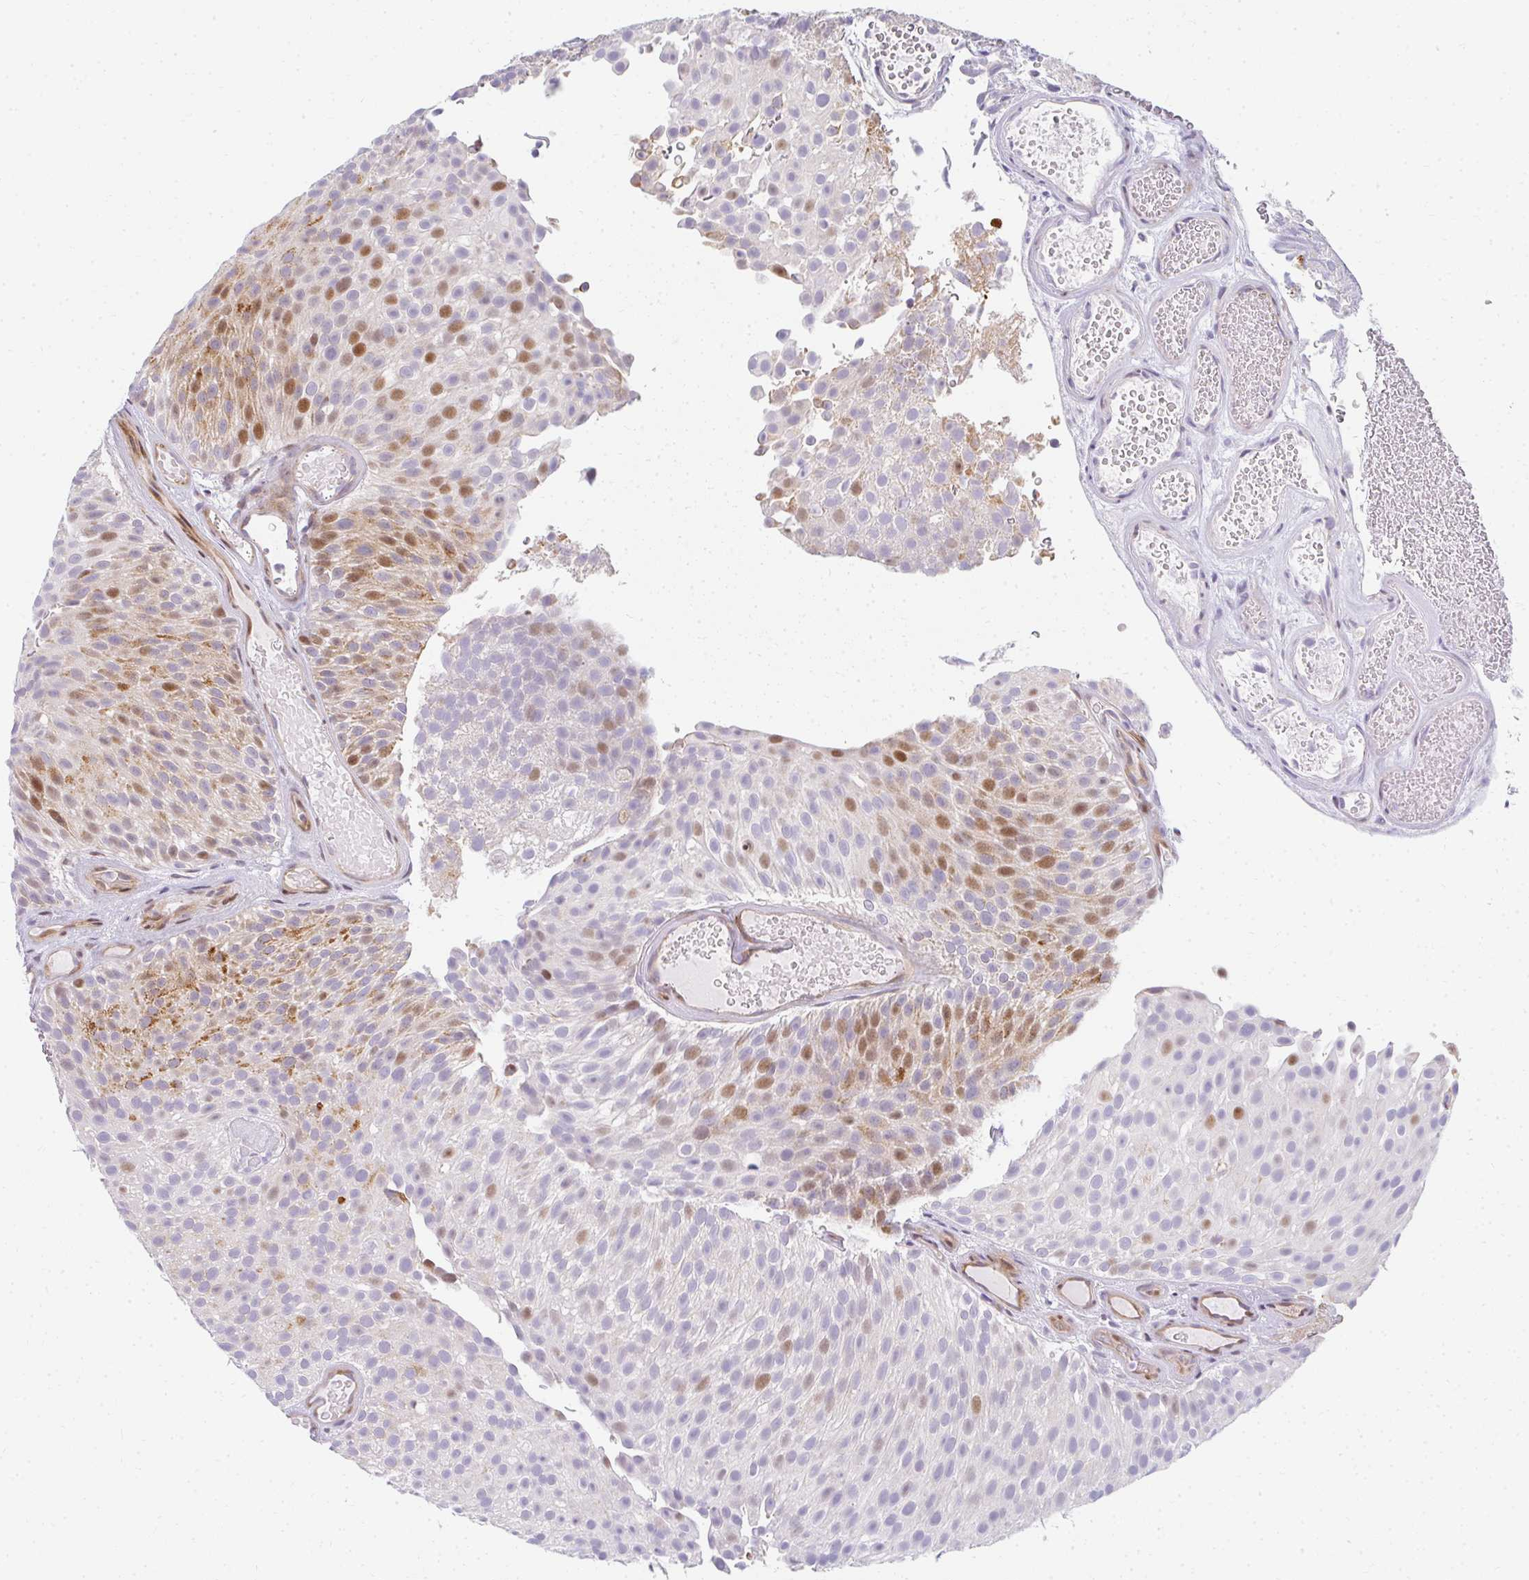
{"staining": {"intensity": "strong", "quantity": "25%-75%", "location": "cytoplasmic/membranous,nuclear"}, "tissue": "urothelial cancer", "cell_type": "Tumor cells", "image_type": "cancer", "snomed": [{"axis": "morphology", "description": "Urothelial carcinoma, Low grade"}, {"axis": "topography", "description": "Urinary bladder"}], "caption": "Strong cytoplasmic/membranous and nuclear expression is identified in about 25%-75% of tumor cells in low-grade urothelial carcinoma.", "gene": "PLA2G5", "patient": {"sex": "male", "age": 78}}